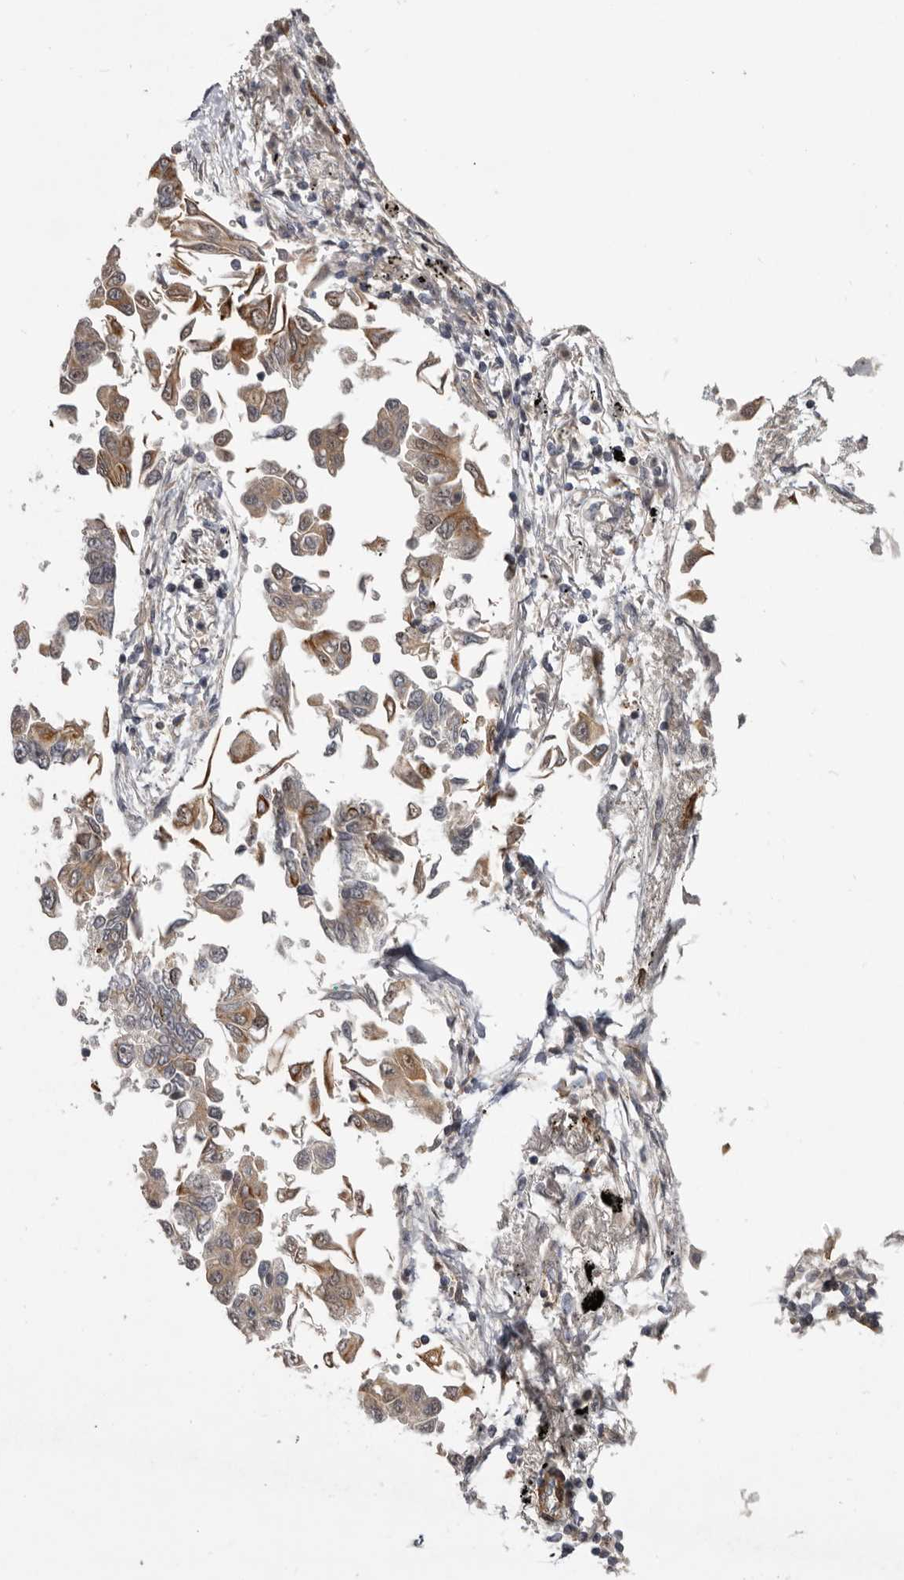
{"staining": {"intensity": "moderate", "quantity": ">75%", "location": "cytoplasmic/membranous"}, "tissue": "lung cancer", "cell_type": "Tumor cells", "image_type": "cancer", "snomed": [{"axis": "morphology", "description": "Adenocarcinoma, NOS"}, {"axis": "topography", "description": "Lung"}], "caption": "A brown stain labels moderate cytoplasmic/membranous expression of a protein in human lung cancer (adenocarcinoma) tumor cells. The protein is shown in brown color, while the nuclei are stained blue.", "gene": "CDCA8", "patient": {"sex": "female", "age": 67}}